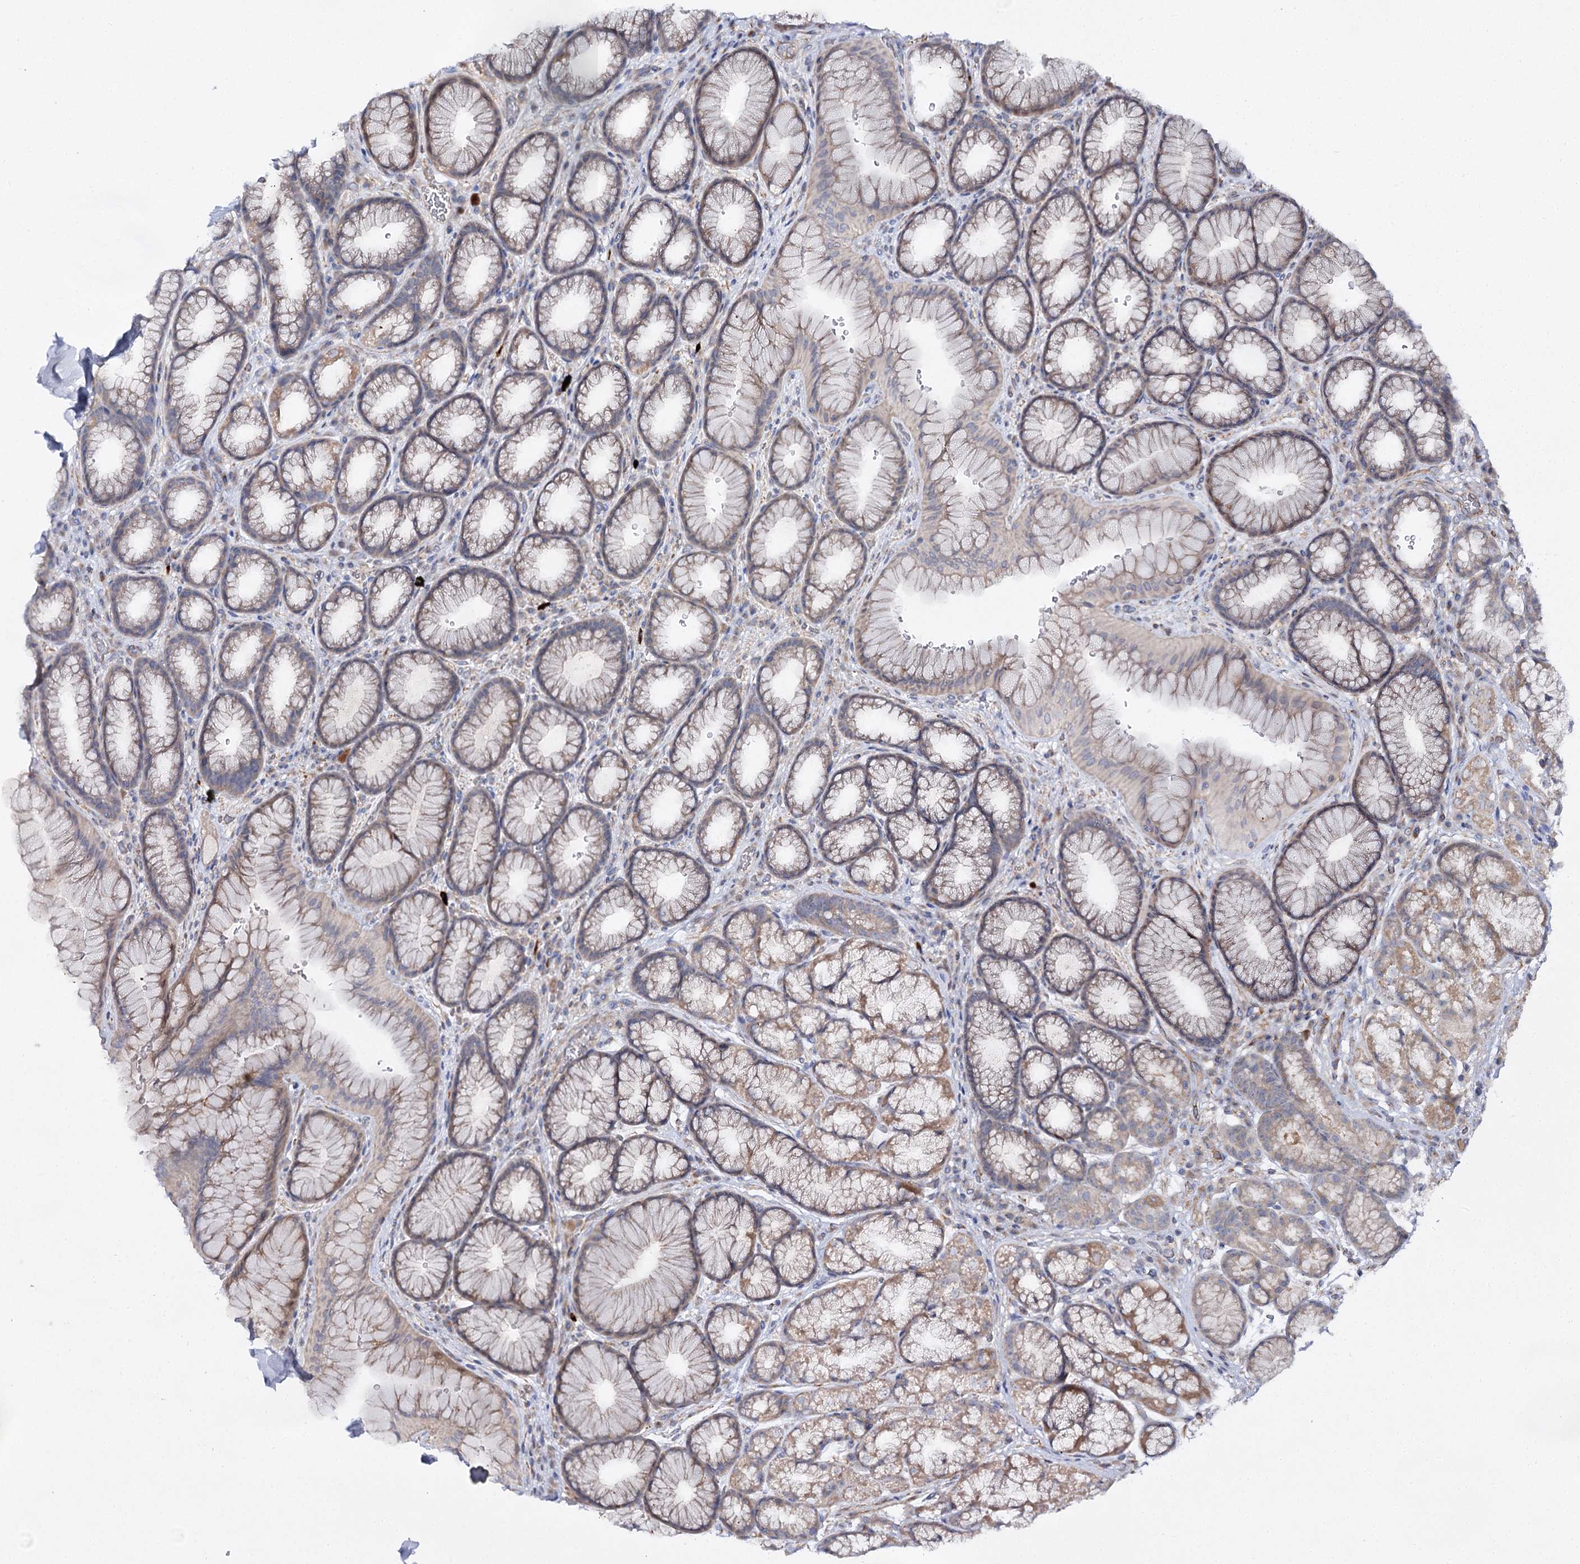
{"staining": {"intensity": "moderate", "quantity": "<25%", "location": "cytoplasmic/membranous"}, "tissue": "stomach", "cell_type": "Glandular cells", "image_type": "normal", "snomed": [{"axis": "morphology", "description": "Normal tissue, NOS"}, {"axis": "morphology", "description": "Adenocarcinoma, NOS"}, {"axis": "topography", "description": "Stomach"}], "caption": "High-power microscopy captured an IHC photomicrograph of benign stomach, revealing moderate cytoplasmic/membranous expression in approximately <25% of glandular cells.", "gene": "KIAA0825", "patient": {"sex": "male", "age": 57}}